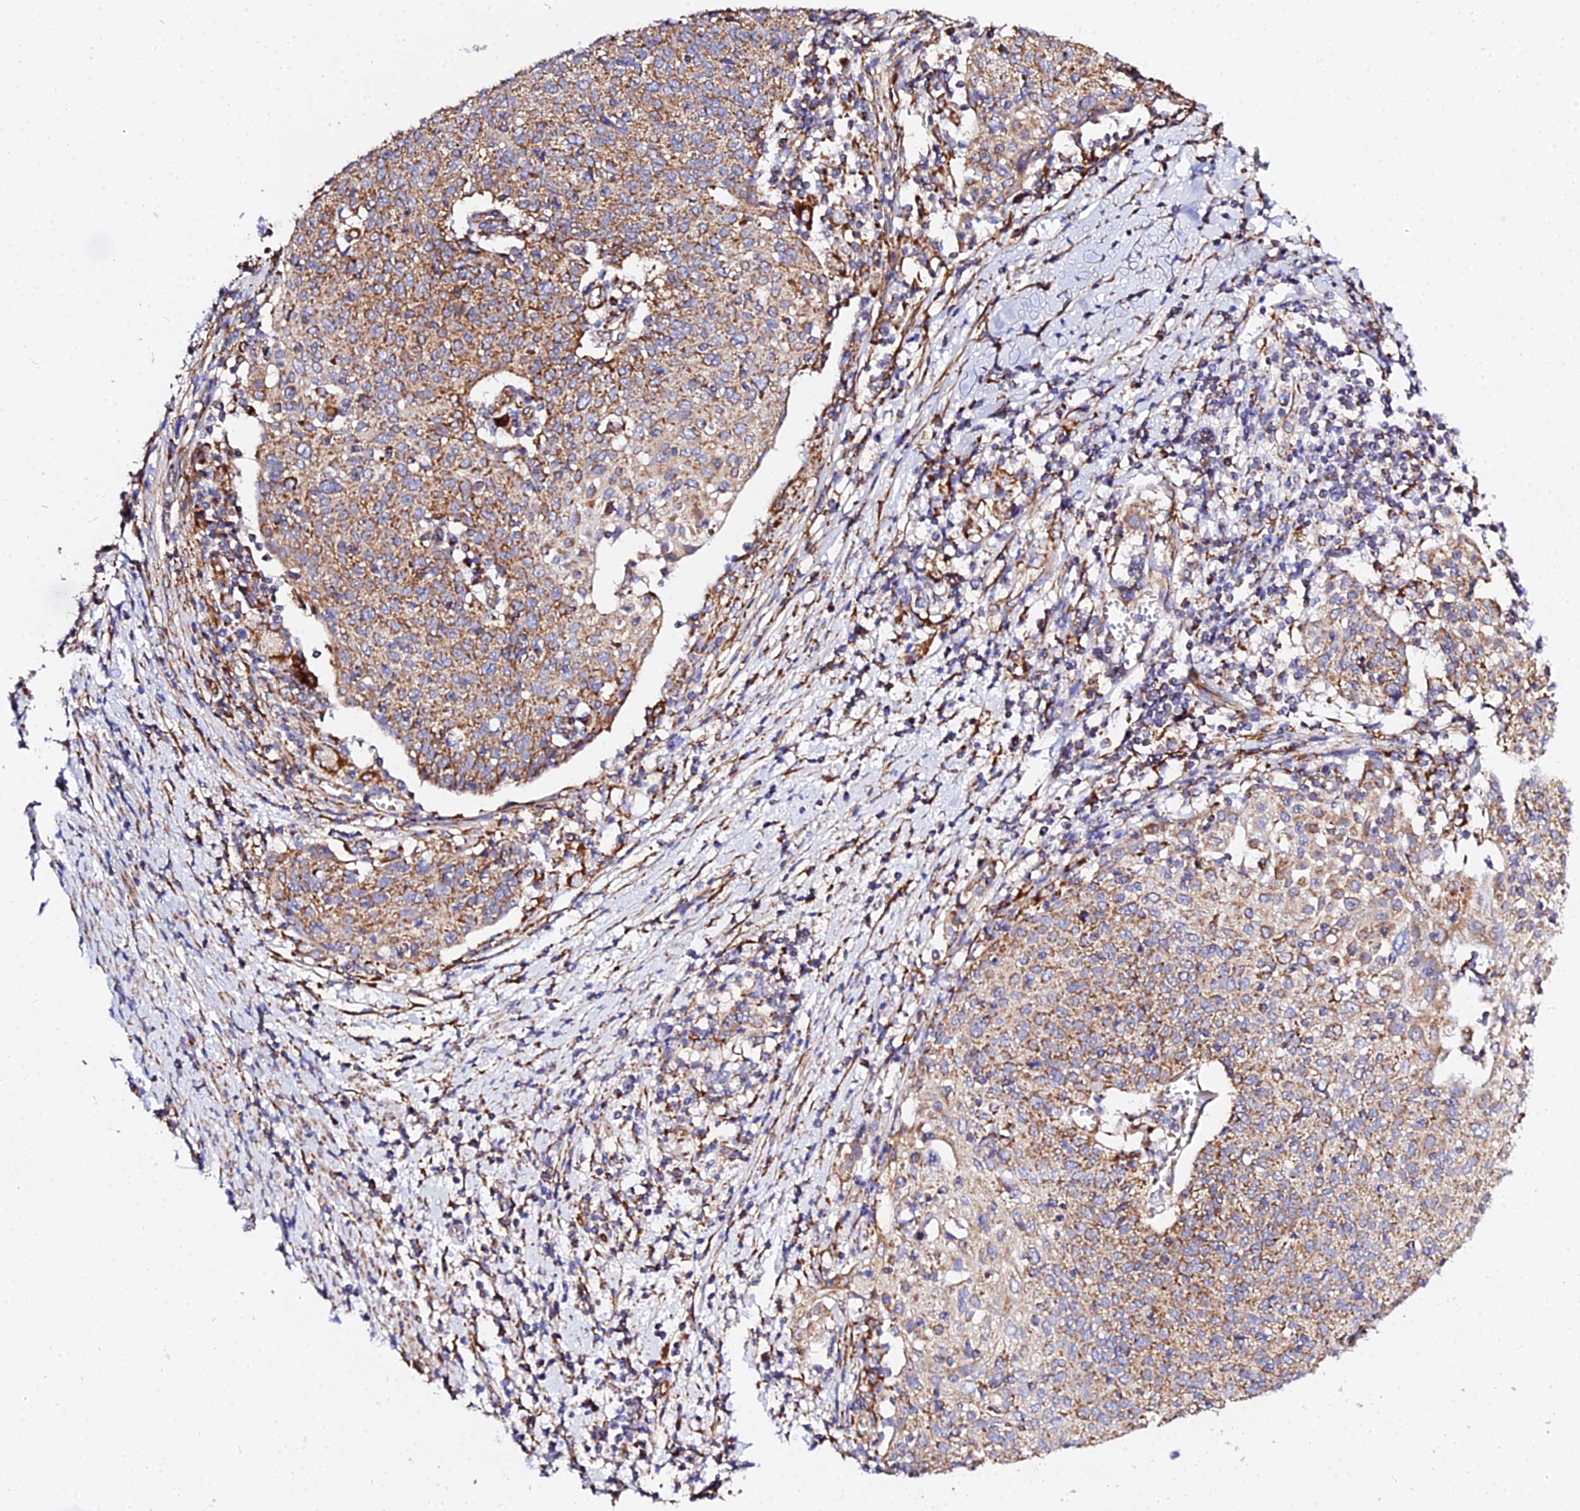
{"staining": {"intensity": "moderate", "quantity": ">75%", "location": "cytoplasmic/membranous"}, "tissue": "cervical cancer", "cell_type": "Tumor cells", "image_type": "cancer", "snomed": [{"axis": "morphology", "description": "Squamous cell carcinoma, NOS"}, {"axis": "topography", "description": "Cervix"}], "caption": "Human squamous cell carcinoma (cervical) stained with a brown dye reveals moderate cytoplasmic/membranous positive expression in about >75% of tumor cells.", "gene": "ZNF573", "patient": {"sex": "female", "age": 52}}